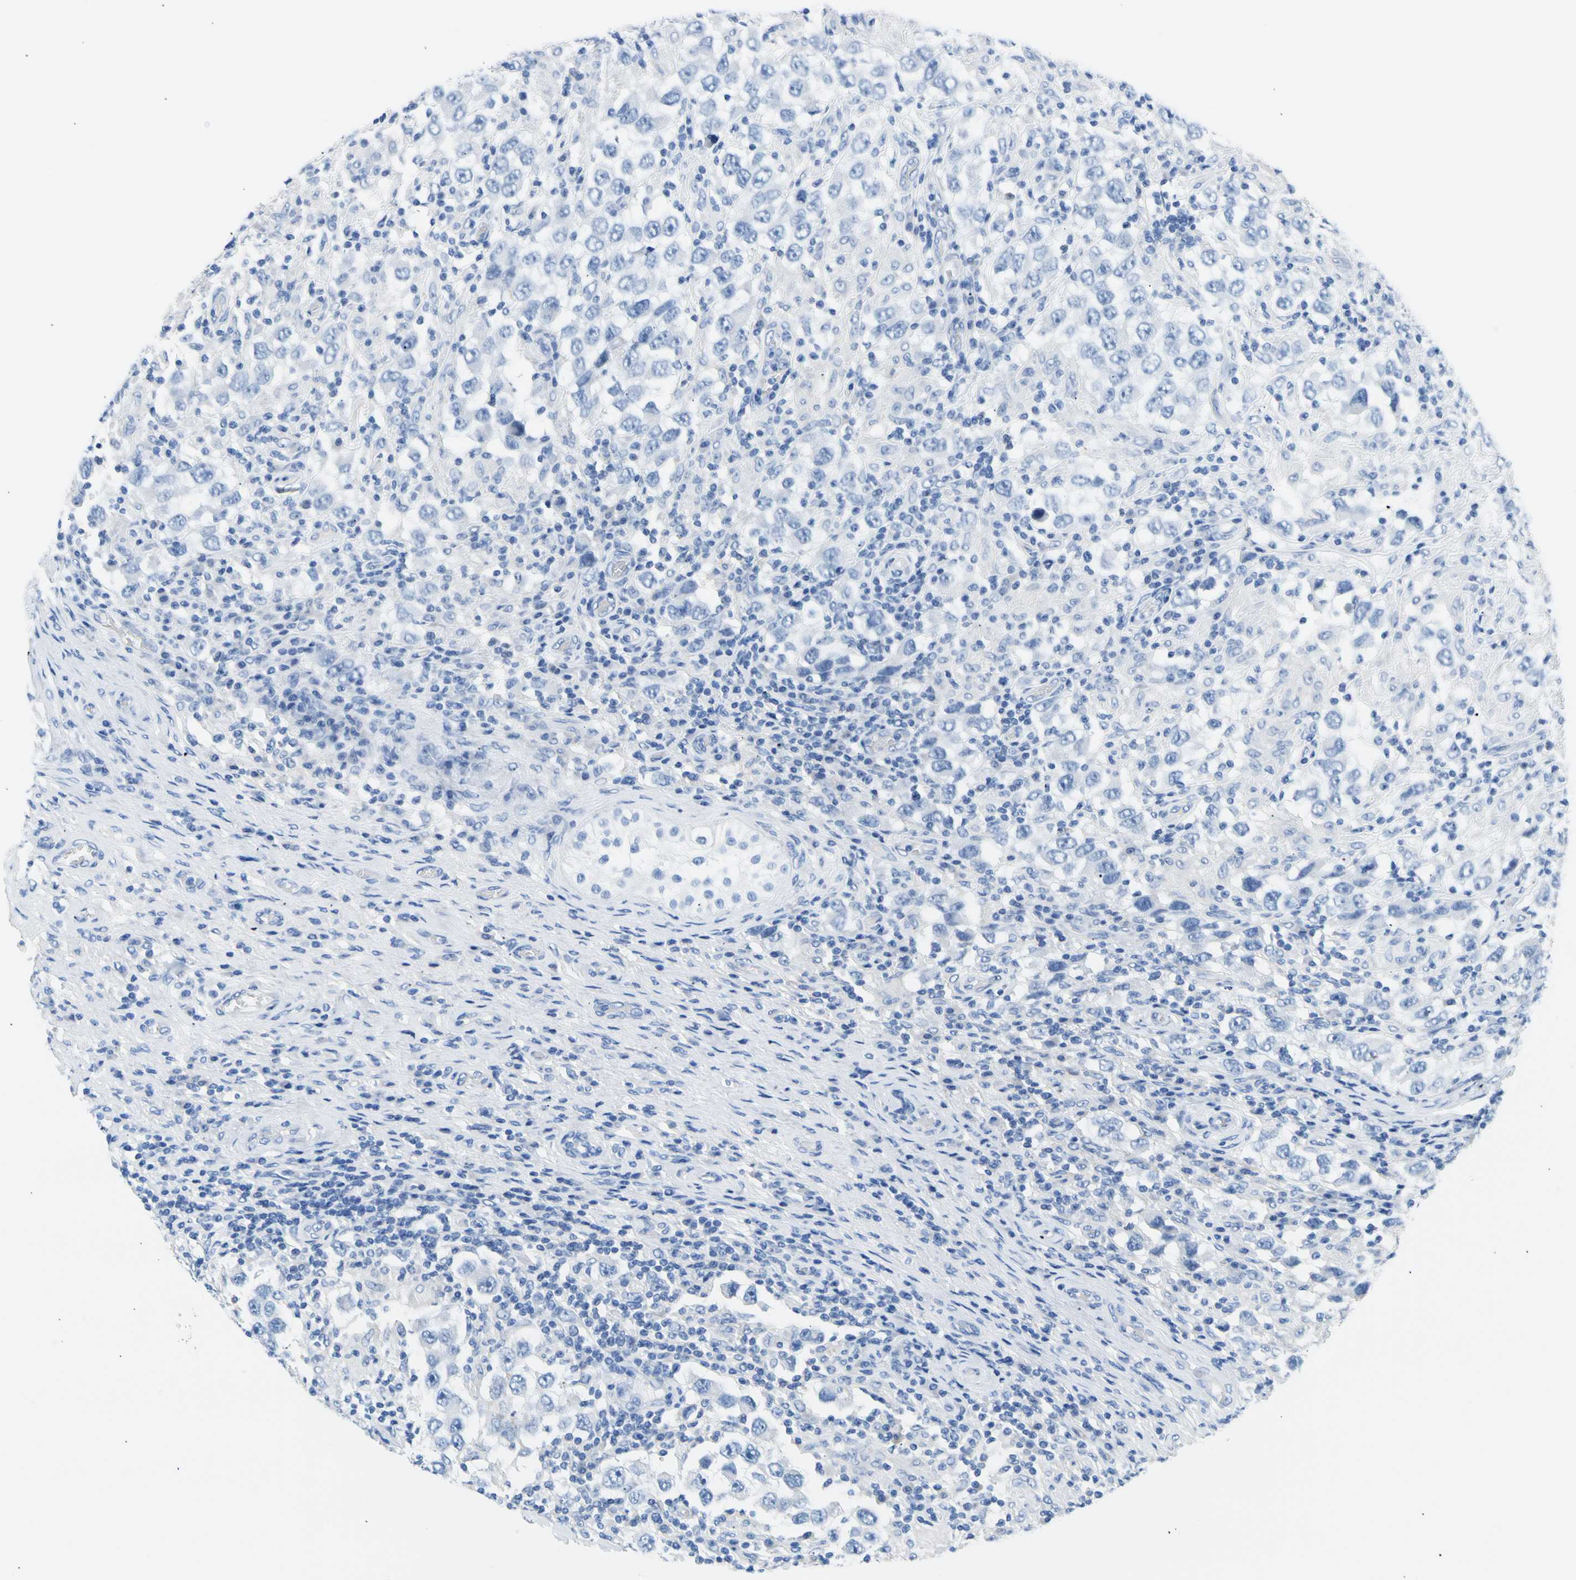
{"staining": {"intensity": "negative", "quantity": "none", "location": "none"}, "tissue": "testis cancer", "cell_type": "Tumor cells", "image_type": "cancer", "snomed": [{"axis": "morphology", "description": "Carcinoma, Embryonal, NOS"}, {"axis": "topography", "description": "Testis"}], "caption": "DAB immunohistochemical staining of testis cancer displays no significant staining in tumor cells.", "gene": "CEL", "patient": {"sex": "male", "age": 21}}